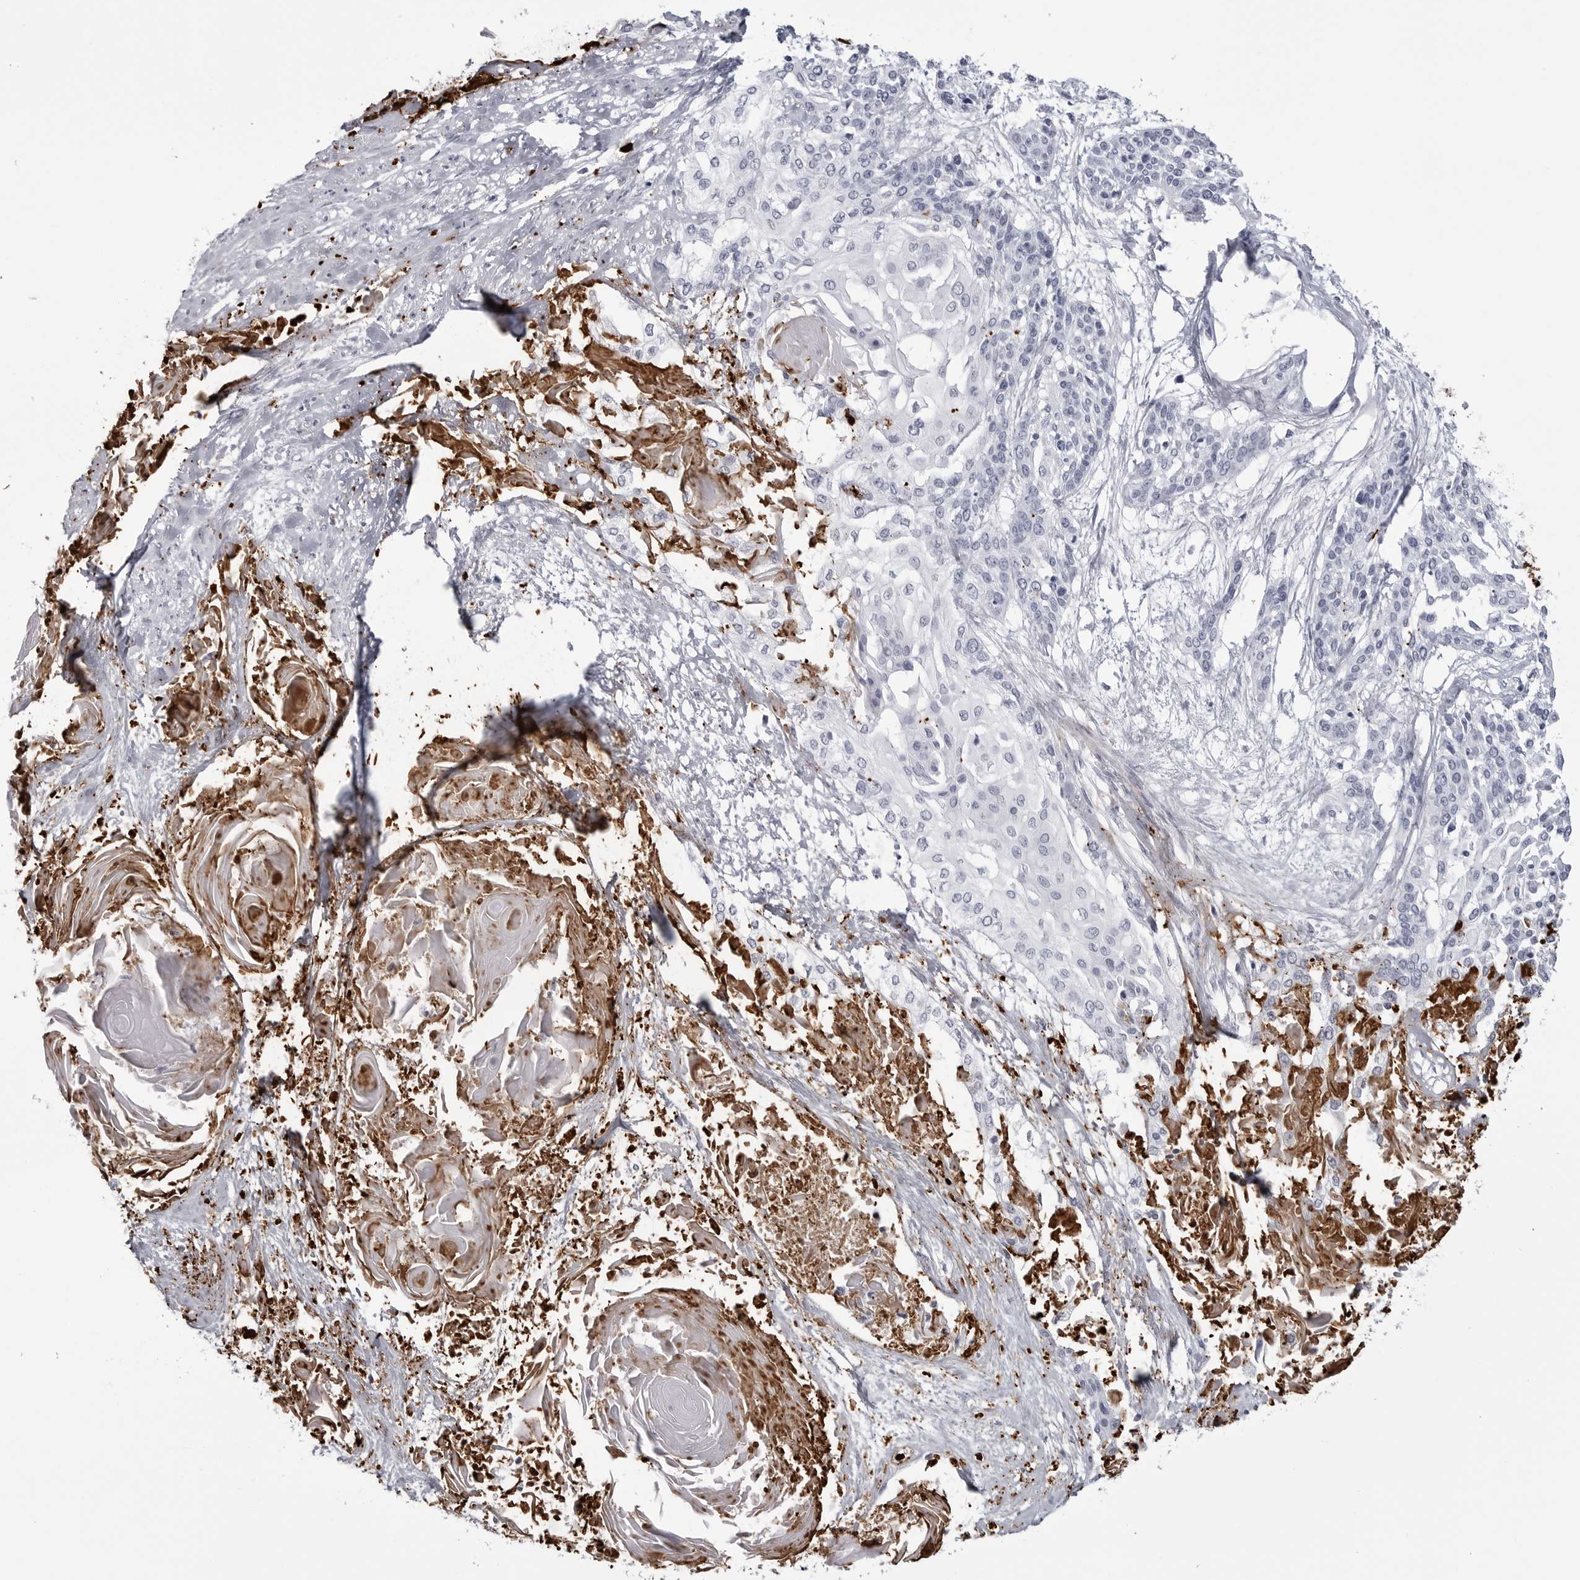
{"staining": {"intensity": "negative", "quantity": "none", "location": "none"}, "tissue": "cervical cancer", "cell_type": "Tumor cells", "image_type": "cancer", "snomed": [{"axis": "morphology", "description": "Squamous cell carcinoma, NOS"}, {"axis": "topography", "description": "Cervix"}], "caption": "Immunohistochemical staining of human cervical squamous cell carcinoma displays no significant expression in tumor cells.", "gene": "COL26A1", "patient": {"sex": "female", "age": 57}}